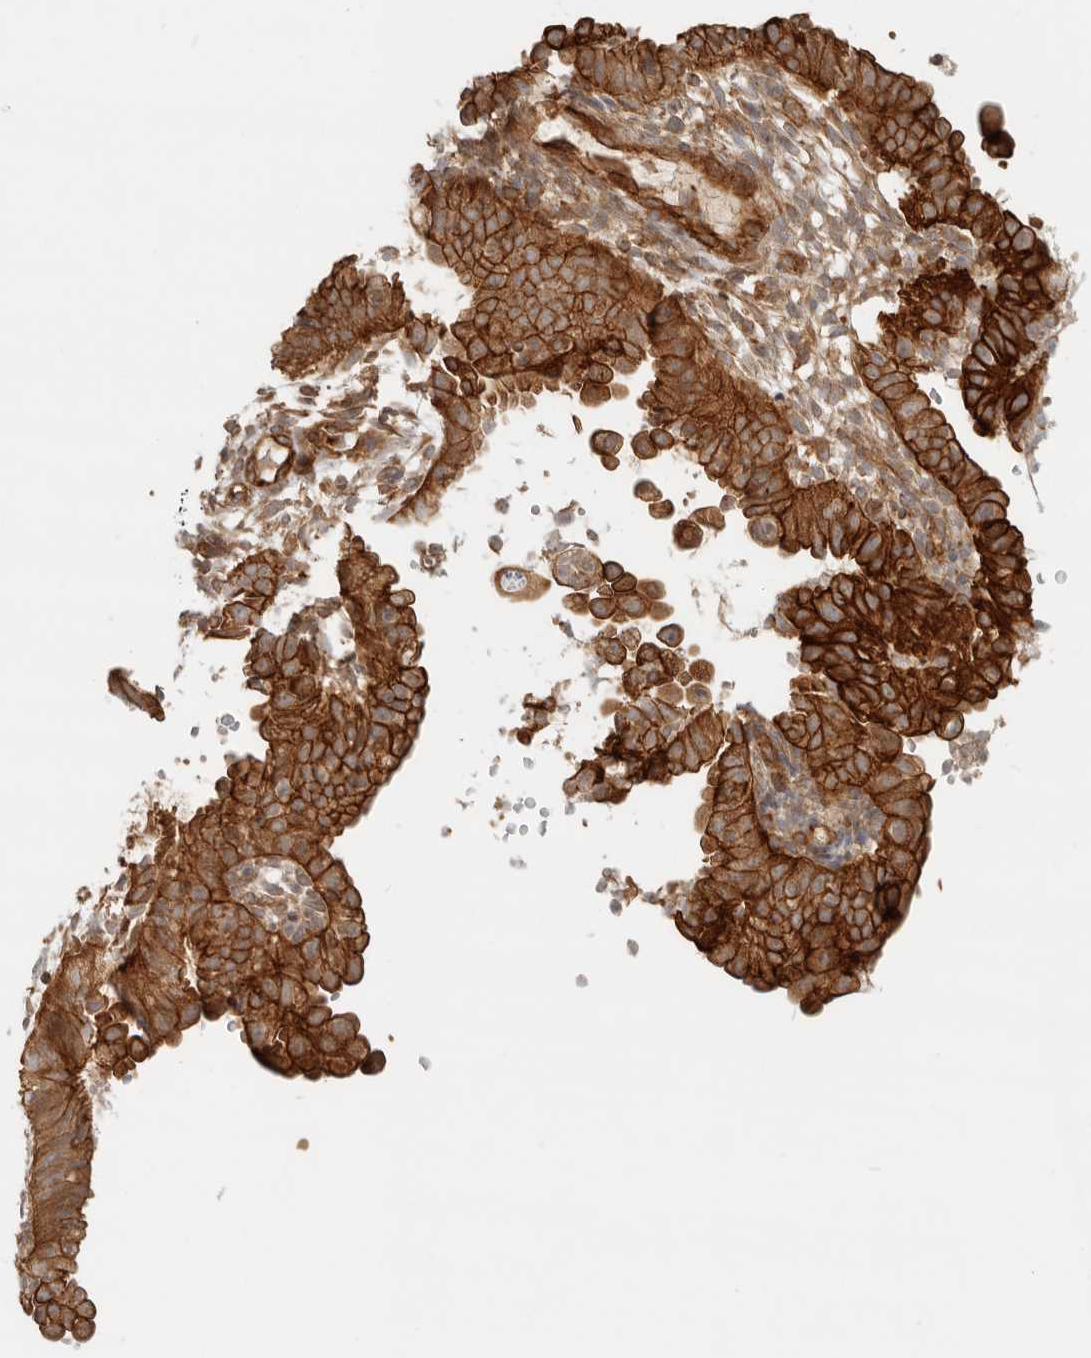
{"staining": {"intensity": "strong", "quantity": ">75%", "location": "cytoplasmic/membranous"}, "tissue": "endometrial cancer", "cell_type": "Tumor cells", "image_type": "cancer", "snomed": [{"axis": "morphology", "description": "Adenocarcinoma, NOS"}, {"axis": "topography", "description": "Endometrium"}], "caption": "The photomicrograph exhibits immunohistochemical staining of adenocarcinoma (endometrial). There is strong cytoplasmic/membranous positivity is present in approximately >75% of tumor cells.", "gene": "UFSP1", "patient": {"sex": "female", "age": 51}}